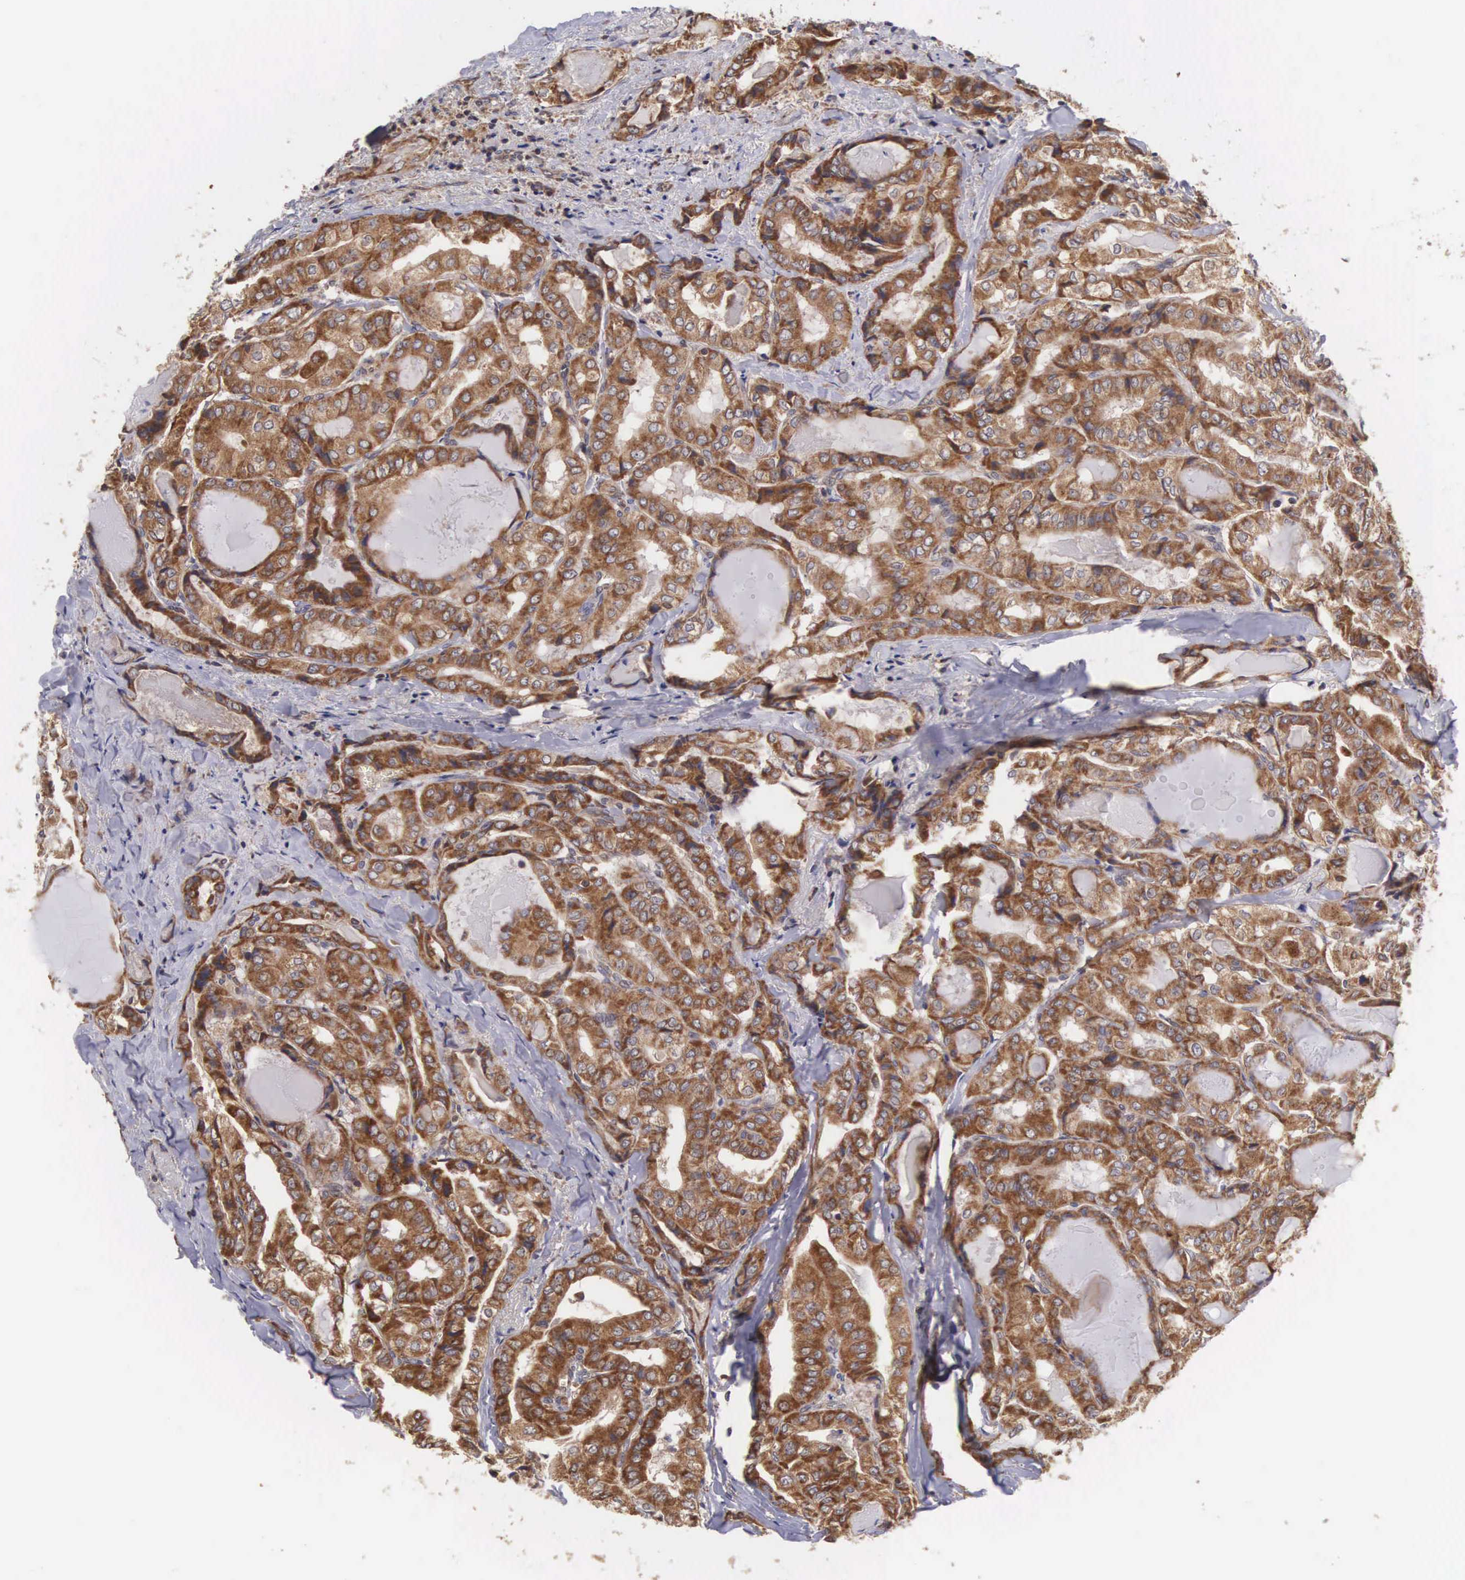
{"staining": {"intensity": "strong", "quantity": ">75%", "location": "cytoplasmic/membranous"}, "tissue": "thyroid cancer", "cell_type": "Tumor cells", "image_type": "cancer", "snomed": [{"axis": "morphology", "description": "Papillary adenocarcinoma, NOS"}, {"axis": "topography", "description": "Thyroid gland"}], "caption": "This image shows immunohistochemistry staining of thyroid cancer, with high strong cytoplasmic/membranous positivity in about >75% of tumor cells.", "gene": "DHRS1", "patient": {"sex": "female", "age": 71}}